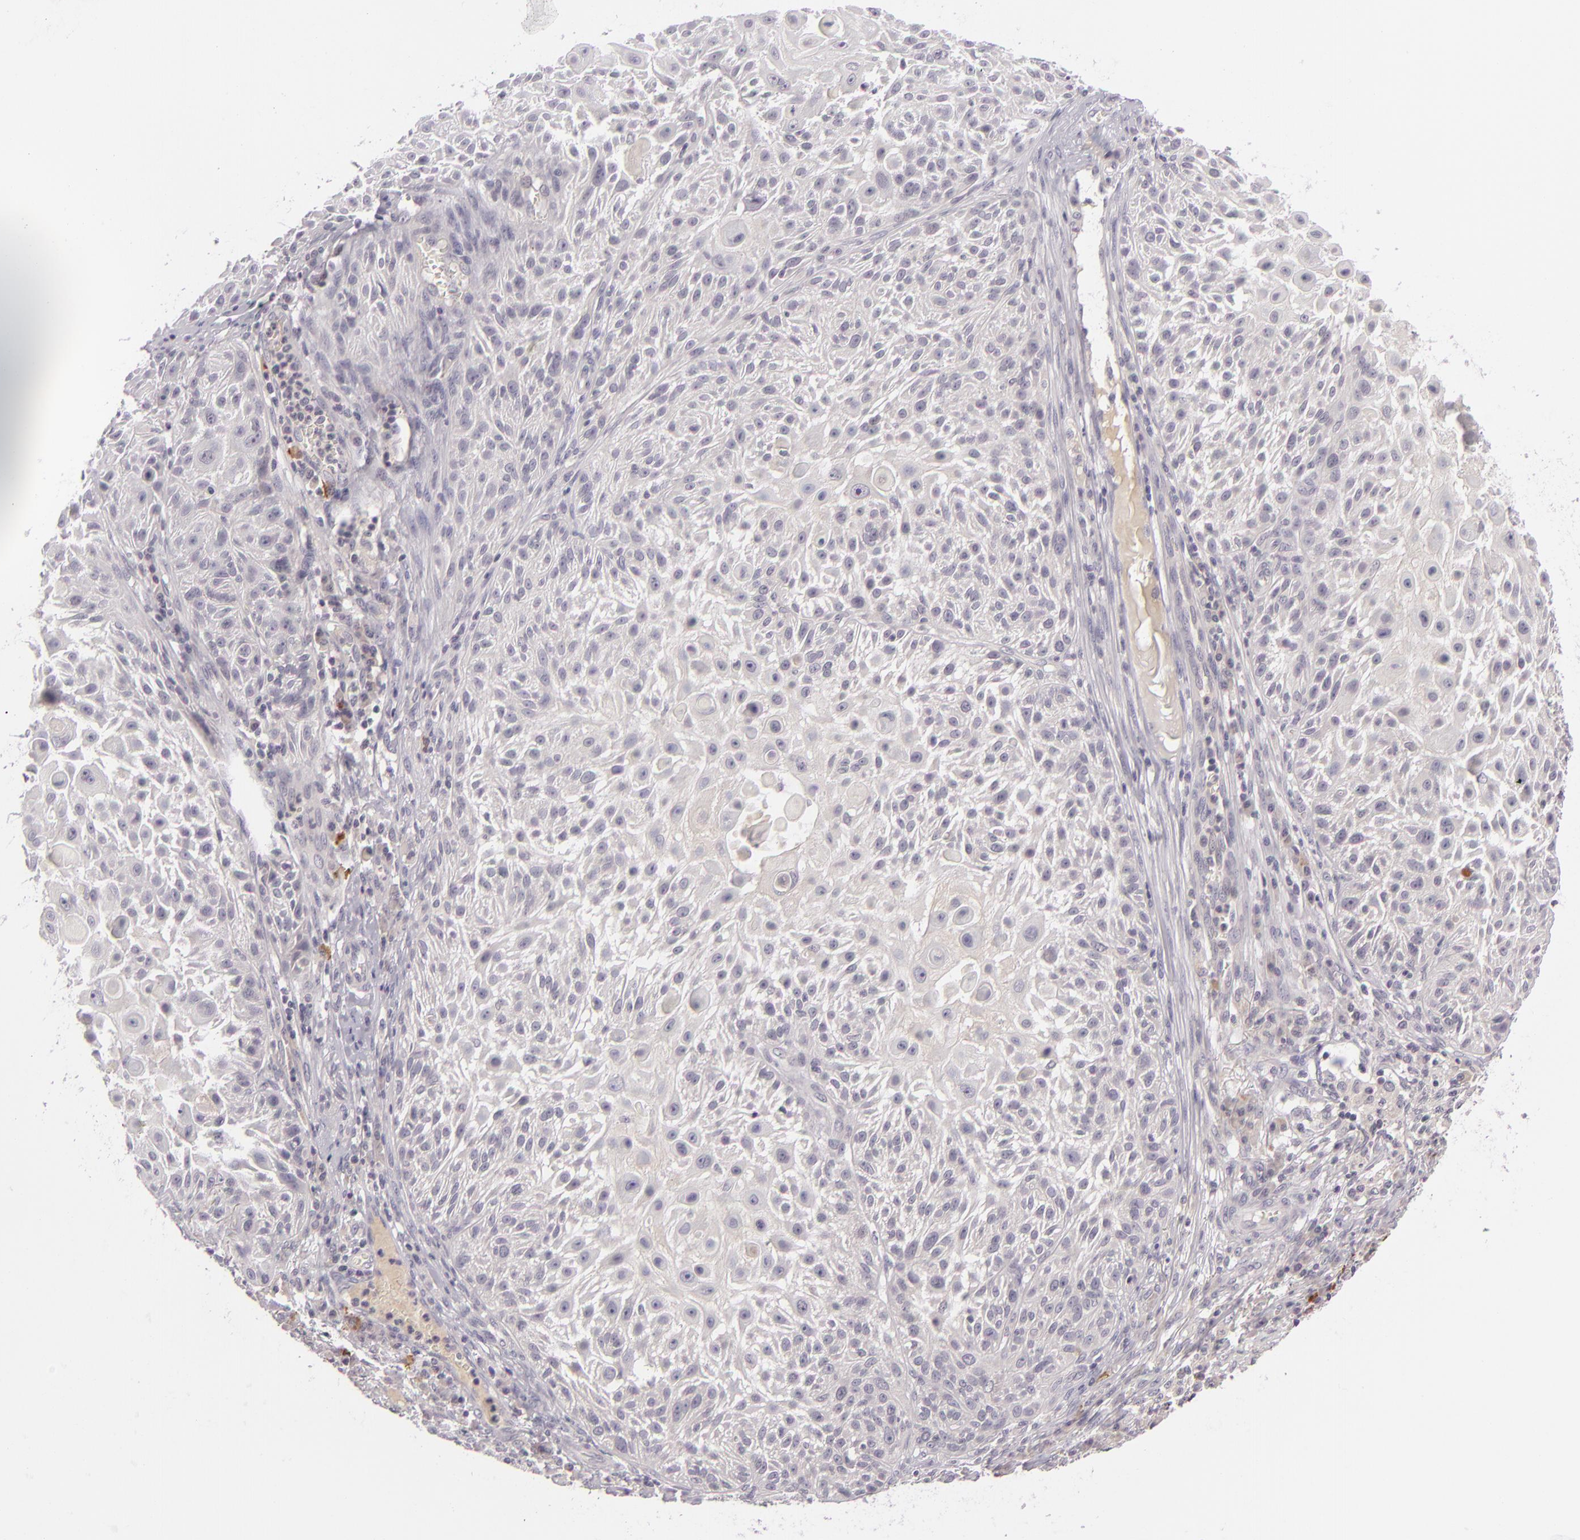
{"staining": {"intensity": "negative", "quantity": "none", "location": "none"}, "tissue": "skin cancer", "cell_type": "Tumor cells", "image_type": "cancer", "snomed": [{"axis": "morphology", "description": "Squamous cell carcinoma, NOS"}, {"axis": "topography", "description": "Skin"}], "caption": "DAB (3,3'-diaminobenzidine) immunohistochemical staining of human skin cancer reveals no significant expression in tumor cells. Nuclei are stained in blue.", "gene": "DAG1", "patient": {"sex": "female", "age": 89}}